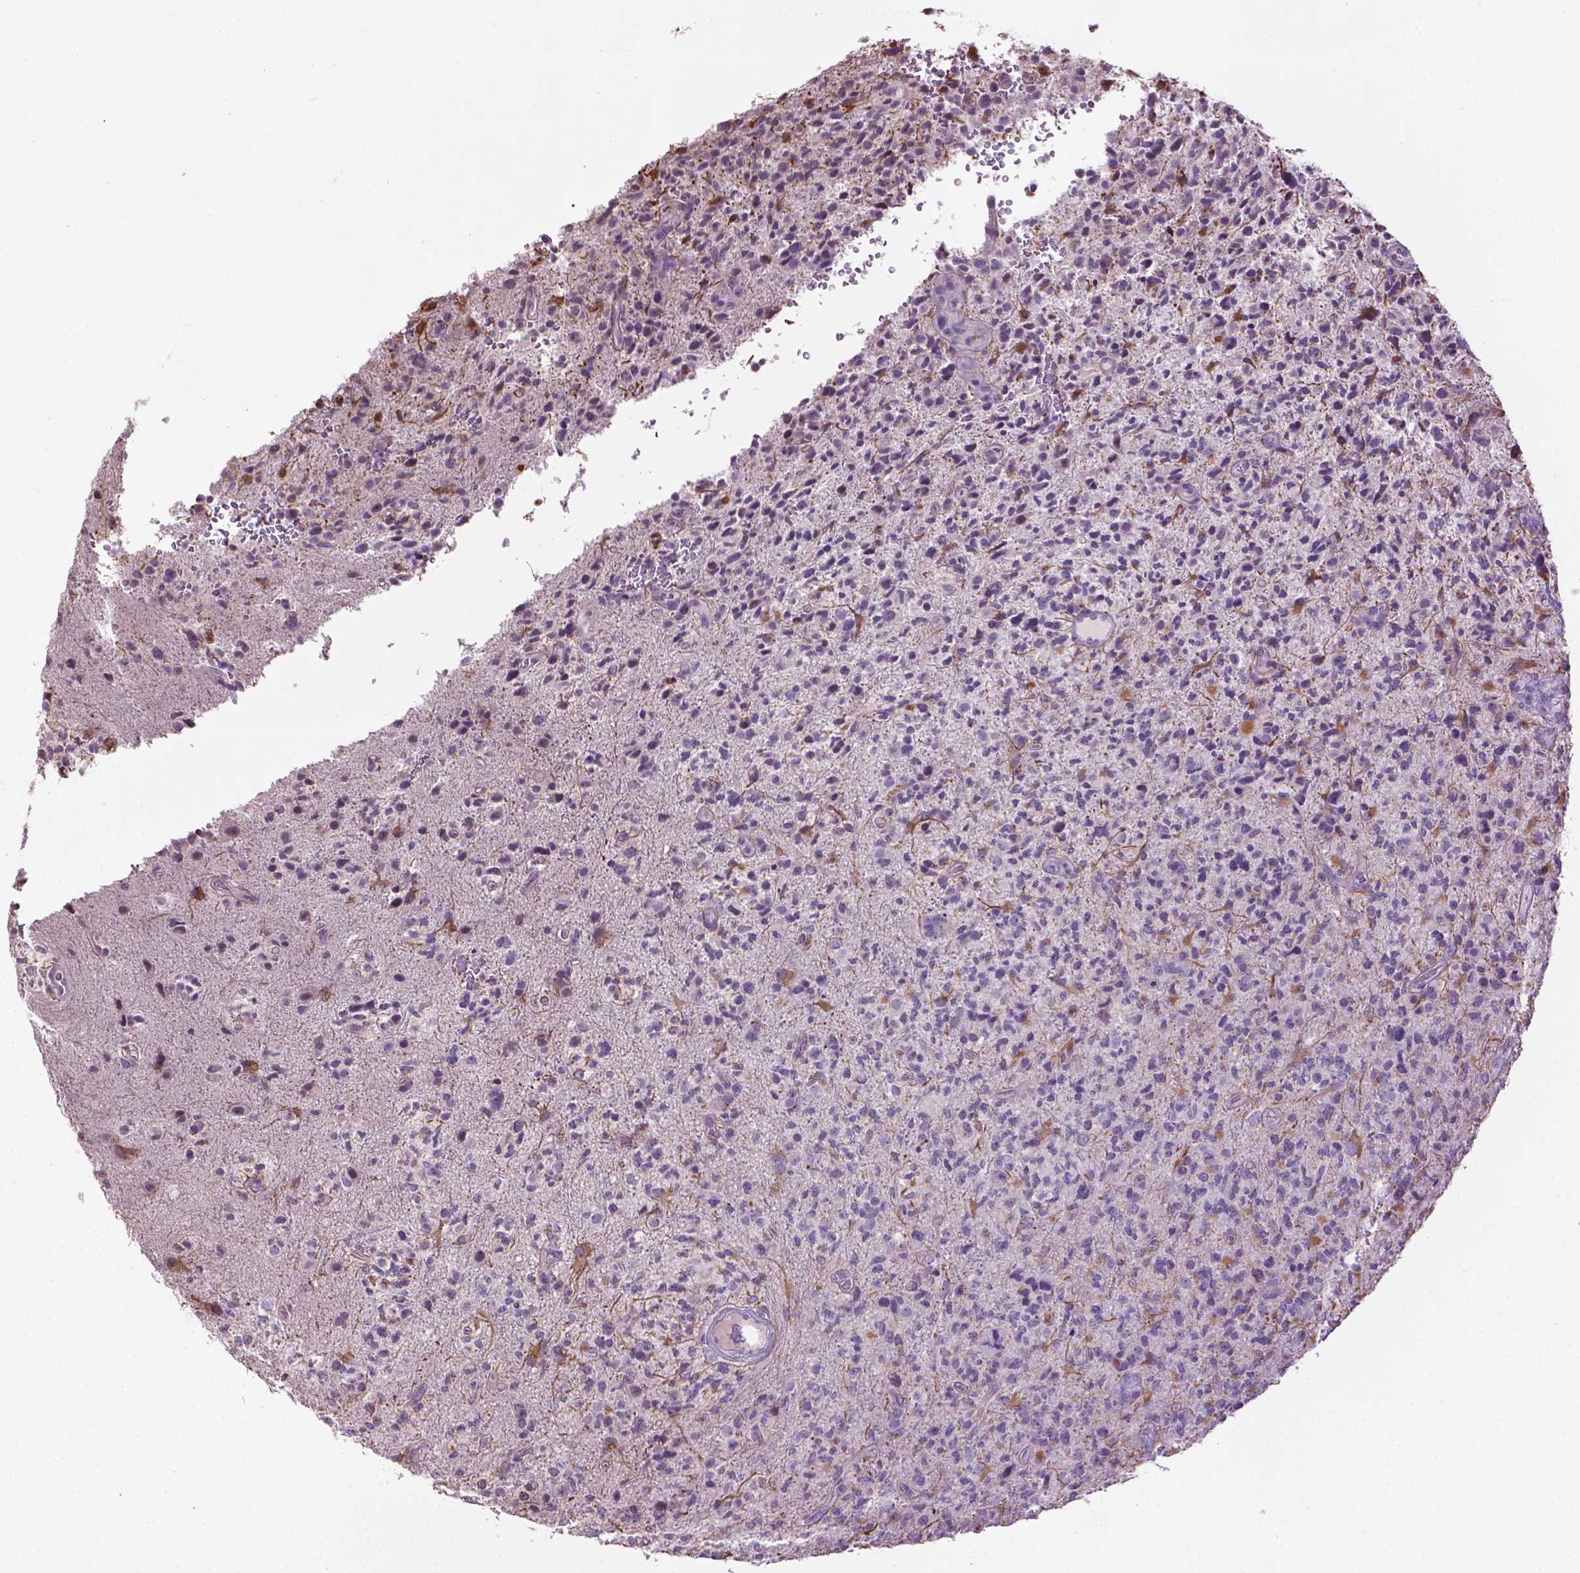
{"staining": {"intensity": "negative", "quantity": "none", "location": "none"}, "tissue": "glioma", "cell_type": "Tumor cells", "image_type": "cancer", "snomed": [{"axis": "morphology", "description": "Glioma, malignant, High grade"}, {"axis": "topography", "description": "Brain"}], "caption": "Tumor cells show no significant positivity in malignant glioma (high-grade). (DAB immunohistochemistry (IHC) visualized using brightfield microscopy, high magnification).", "gene": "NTNG2", "patient": {"sex": "female", "age": 71}}